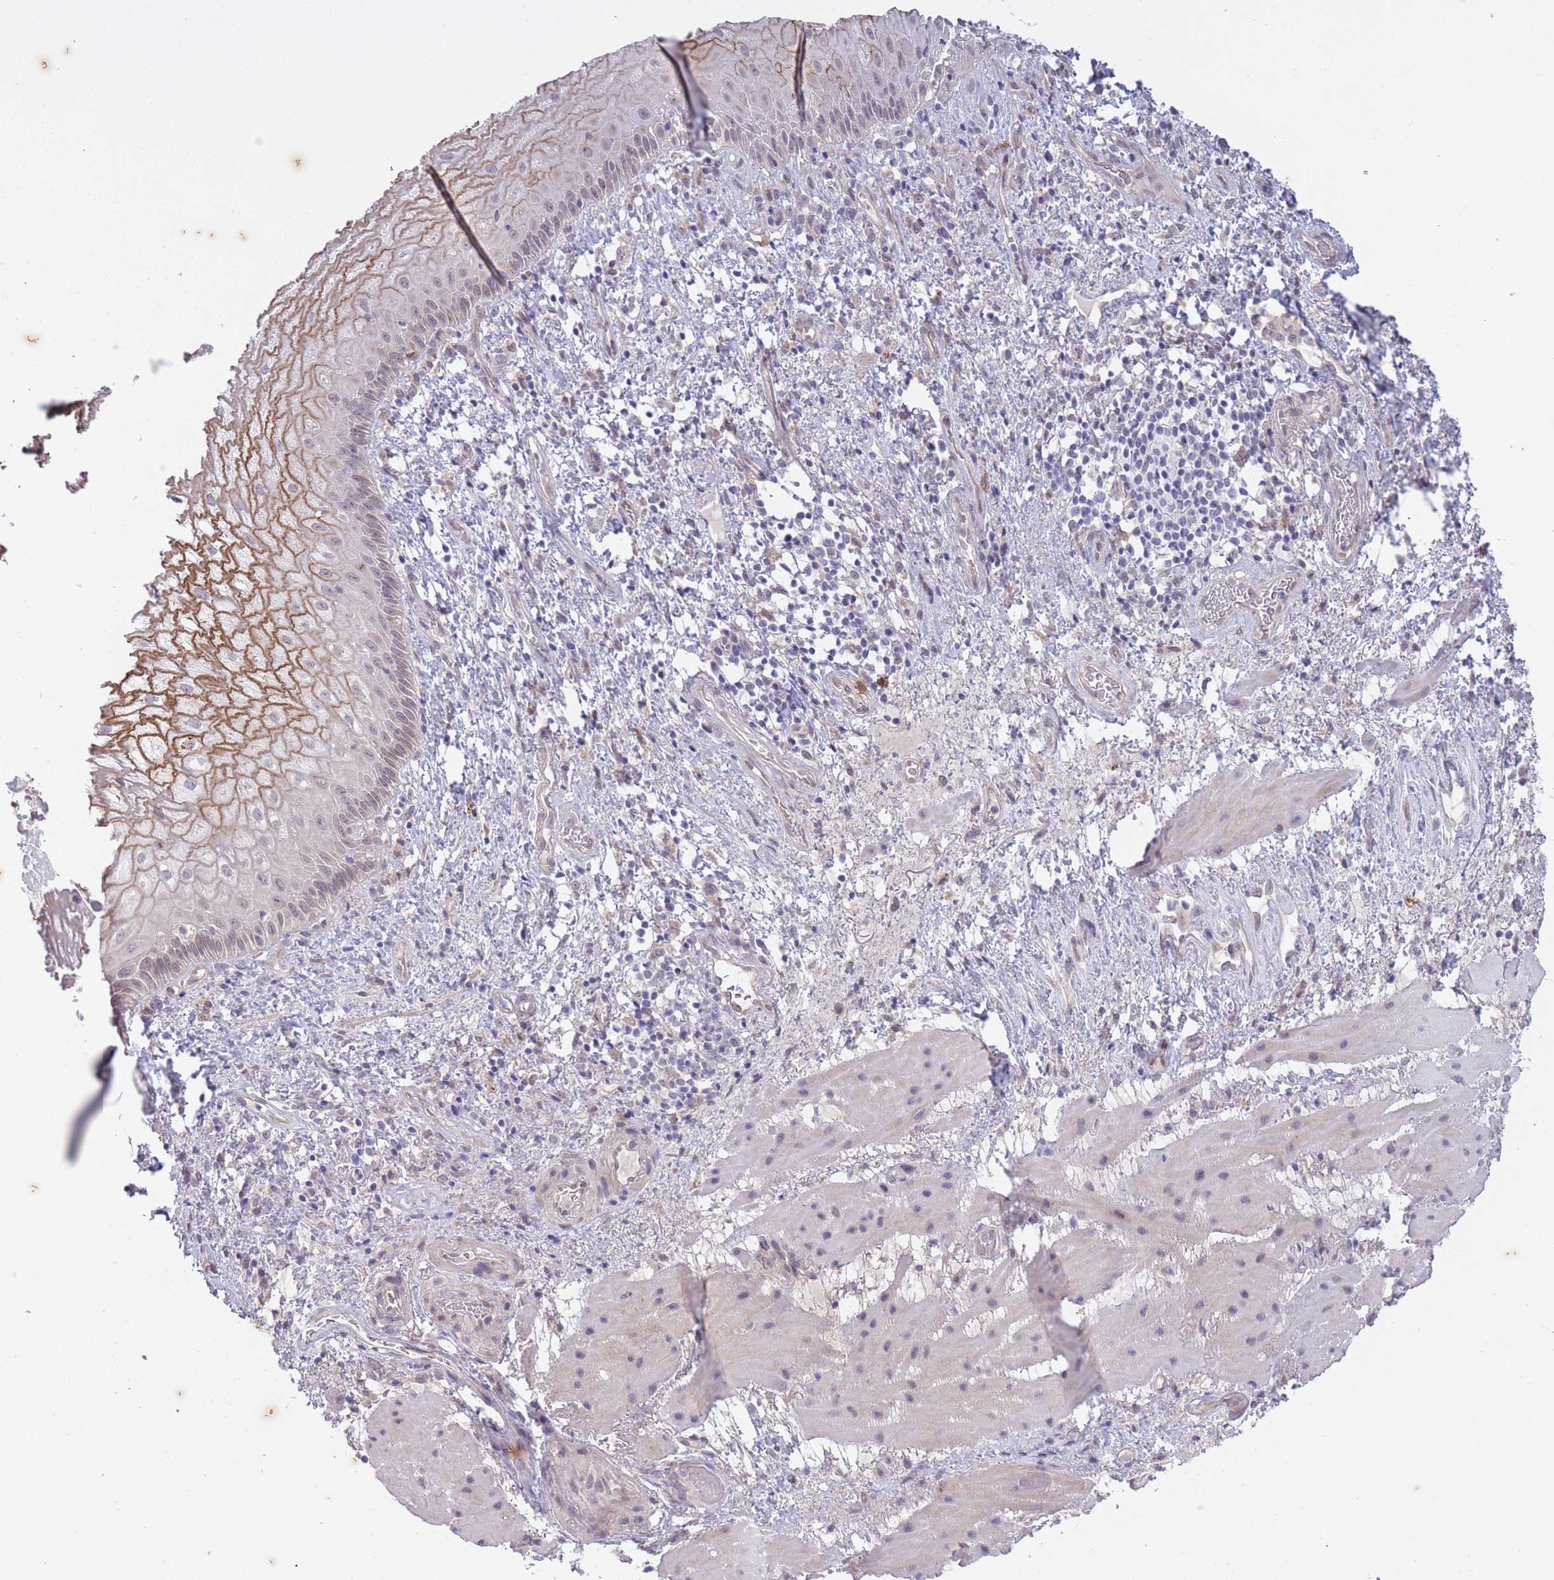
{"staining": {"intensity": "moderate", "quantity": "<25%", "location": "cytoplasmic/membranous"}, "tissue": "esophagus", "cell_type": "Squamous epithelial cells", "image_type": "normal", "snomed": [{"axis": "morphology", "description": "Normal tissue, NOS"}, {"axis": "topography", "description": "Esophagus"}], "caption": "Moderate cytoplasmic/membranous positivity for a protein is appreciated in about <25% of squamous epithelial cells of benign esophagus using immunohistochemistry.", "gene": "ARPIN", "patient": {"sex": "female", "age": 75}}